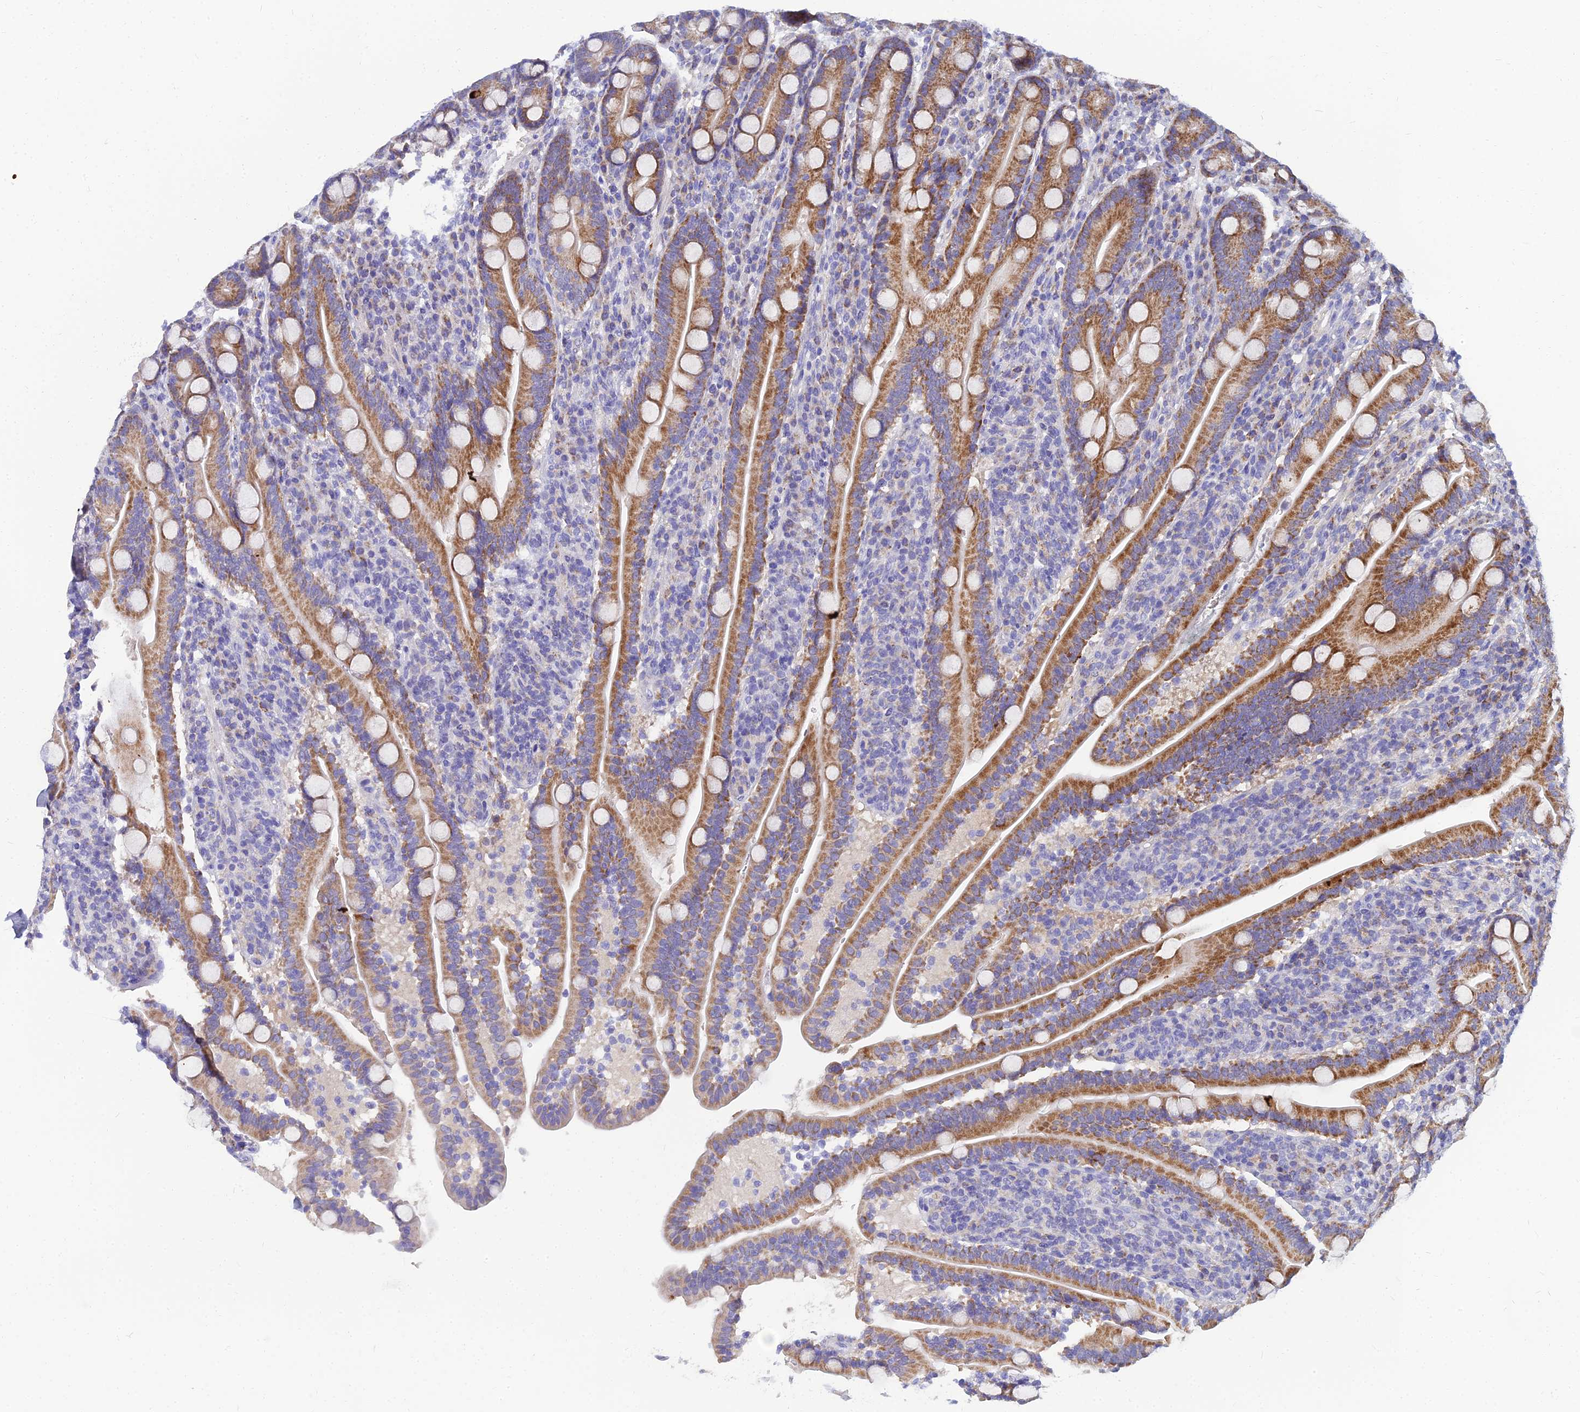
{"staining": {"intensity": "moderate", "quantity": ">75%", "location": "cytoplasmic/membranous"}, "tissue": "duodenum", "cell_type": "Glandular cells", "image_type": "normal", "snomed": [{"axis": "morphology", "description": "Normal tissue, NOS"}, {"axis": "topography", "description": "Duodenum"}], "caption": "The image demonstrates immunohistochemical staining of unremarkable duodenum. There is moderate cytoplasmic/membranous positivity is identified in approximately >75% of glandular cells.", "gene": "NPY", "patient": {"sex": "male", "age": 35}}